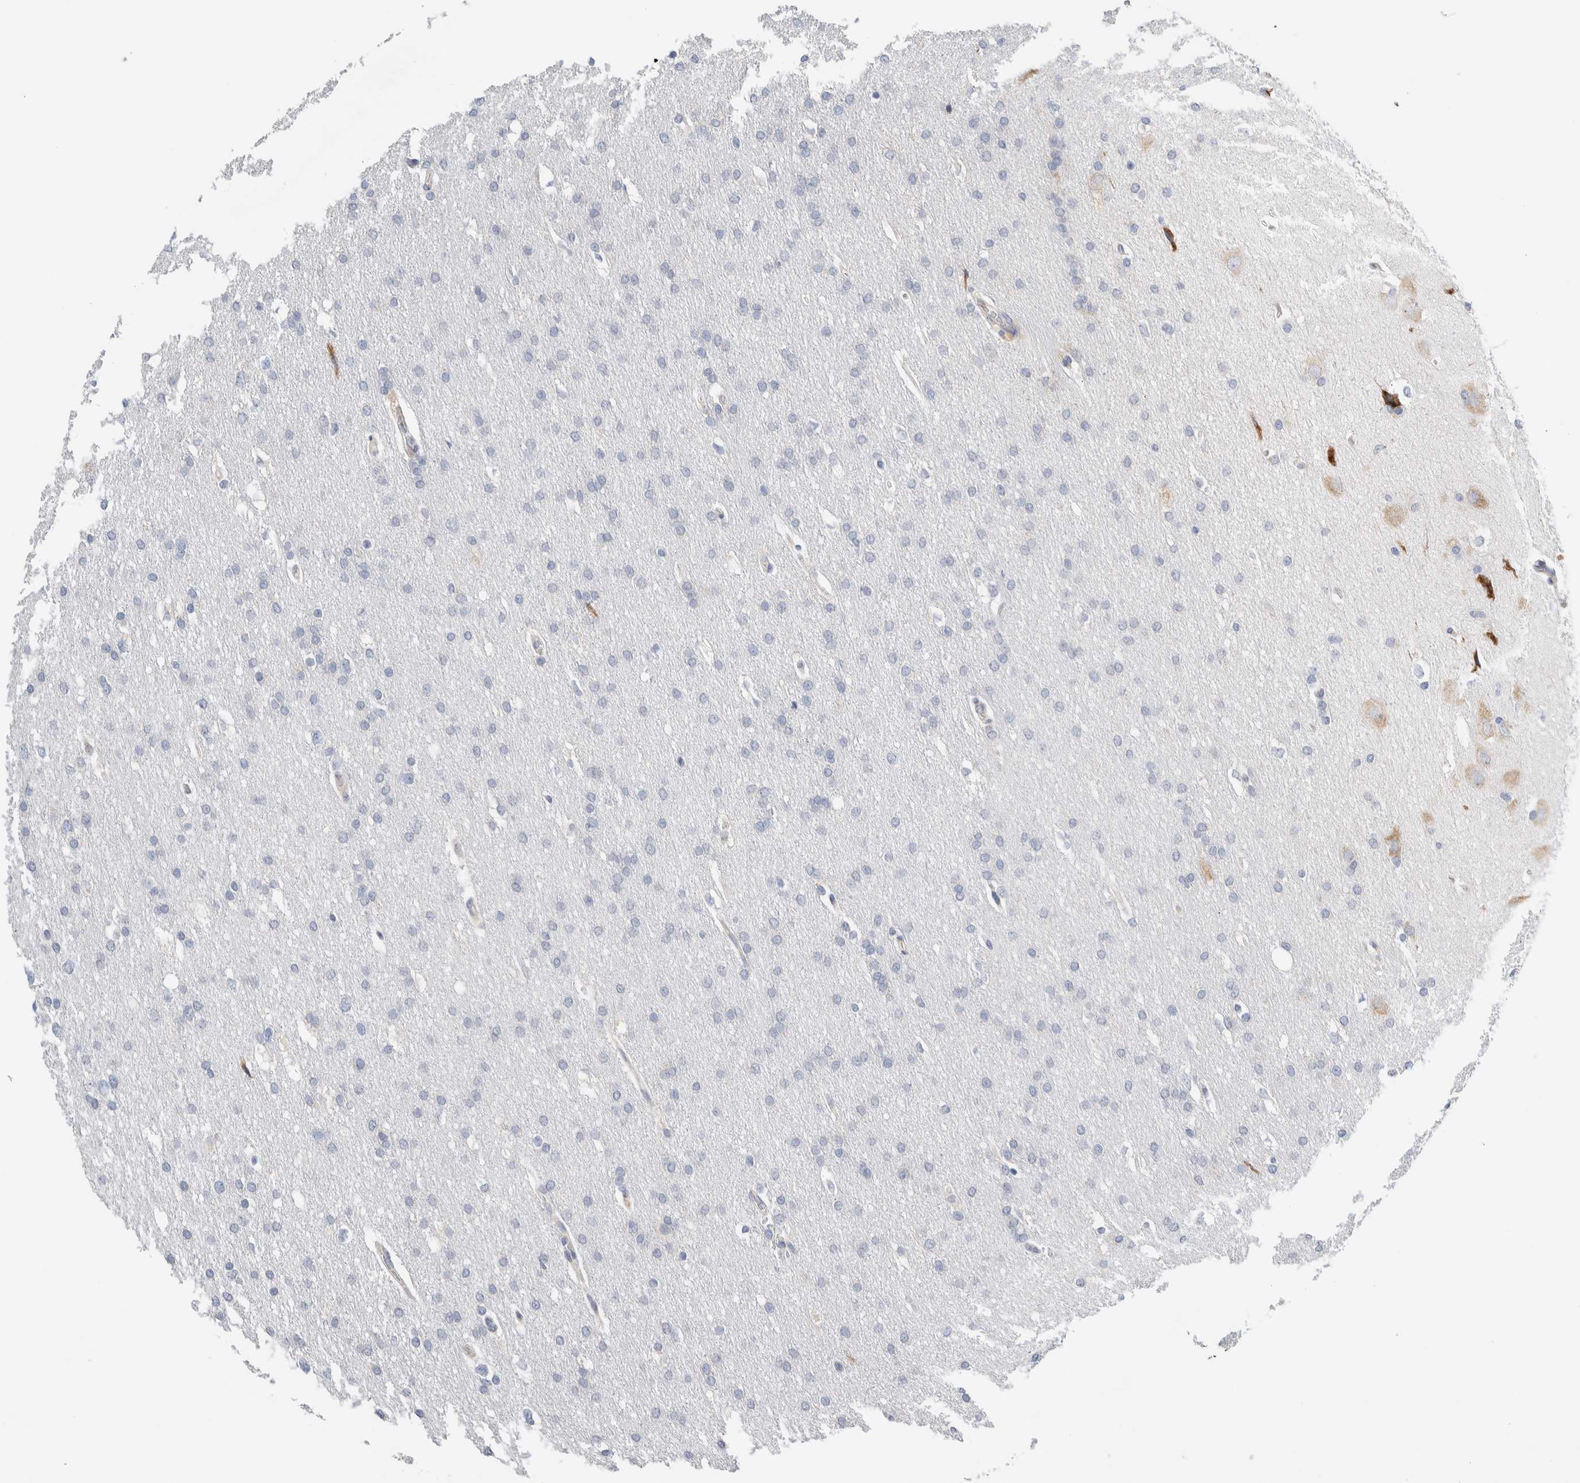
{"staining": {"intensity": "negative", "quantity": "none", "location": "none"}, "tissue": "glioma", "cell_type": "Tumor cells", "image_type": "cancer", "snomed": [{"axis": "morphology", "description": "Glioma, malignant, Low grade"}, {"axis": "topography", "description": "Brain"}], "caption": "Glioma was stained to show a protein in brown. There is no significant expression in tumor cells. The staining is performed using DAB brown chromogen with nuclei counter-stained in using hematoxylin.", "gene": "RACK1", "patient": {"sex": "female", "age": 37}}